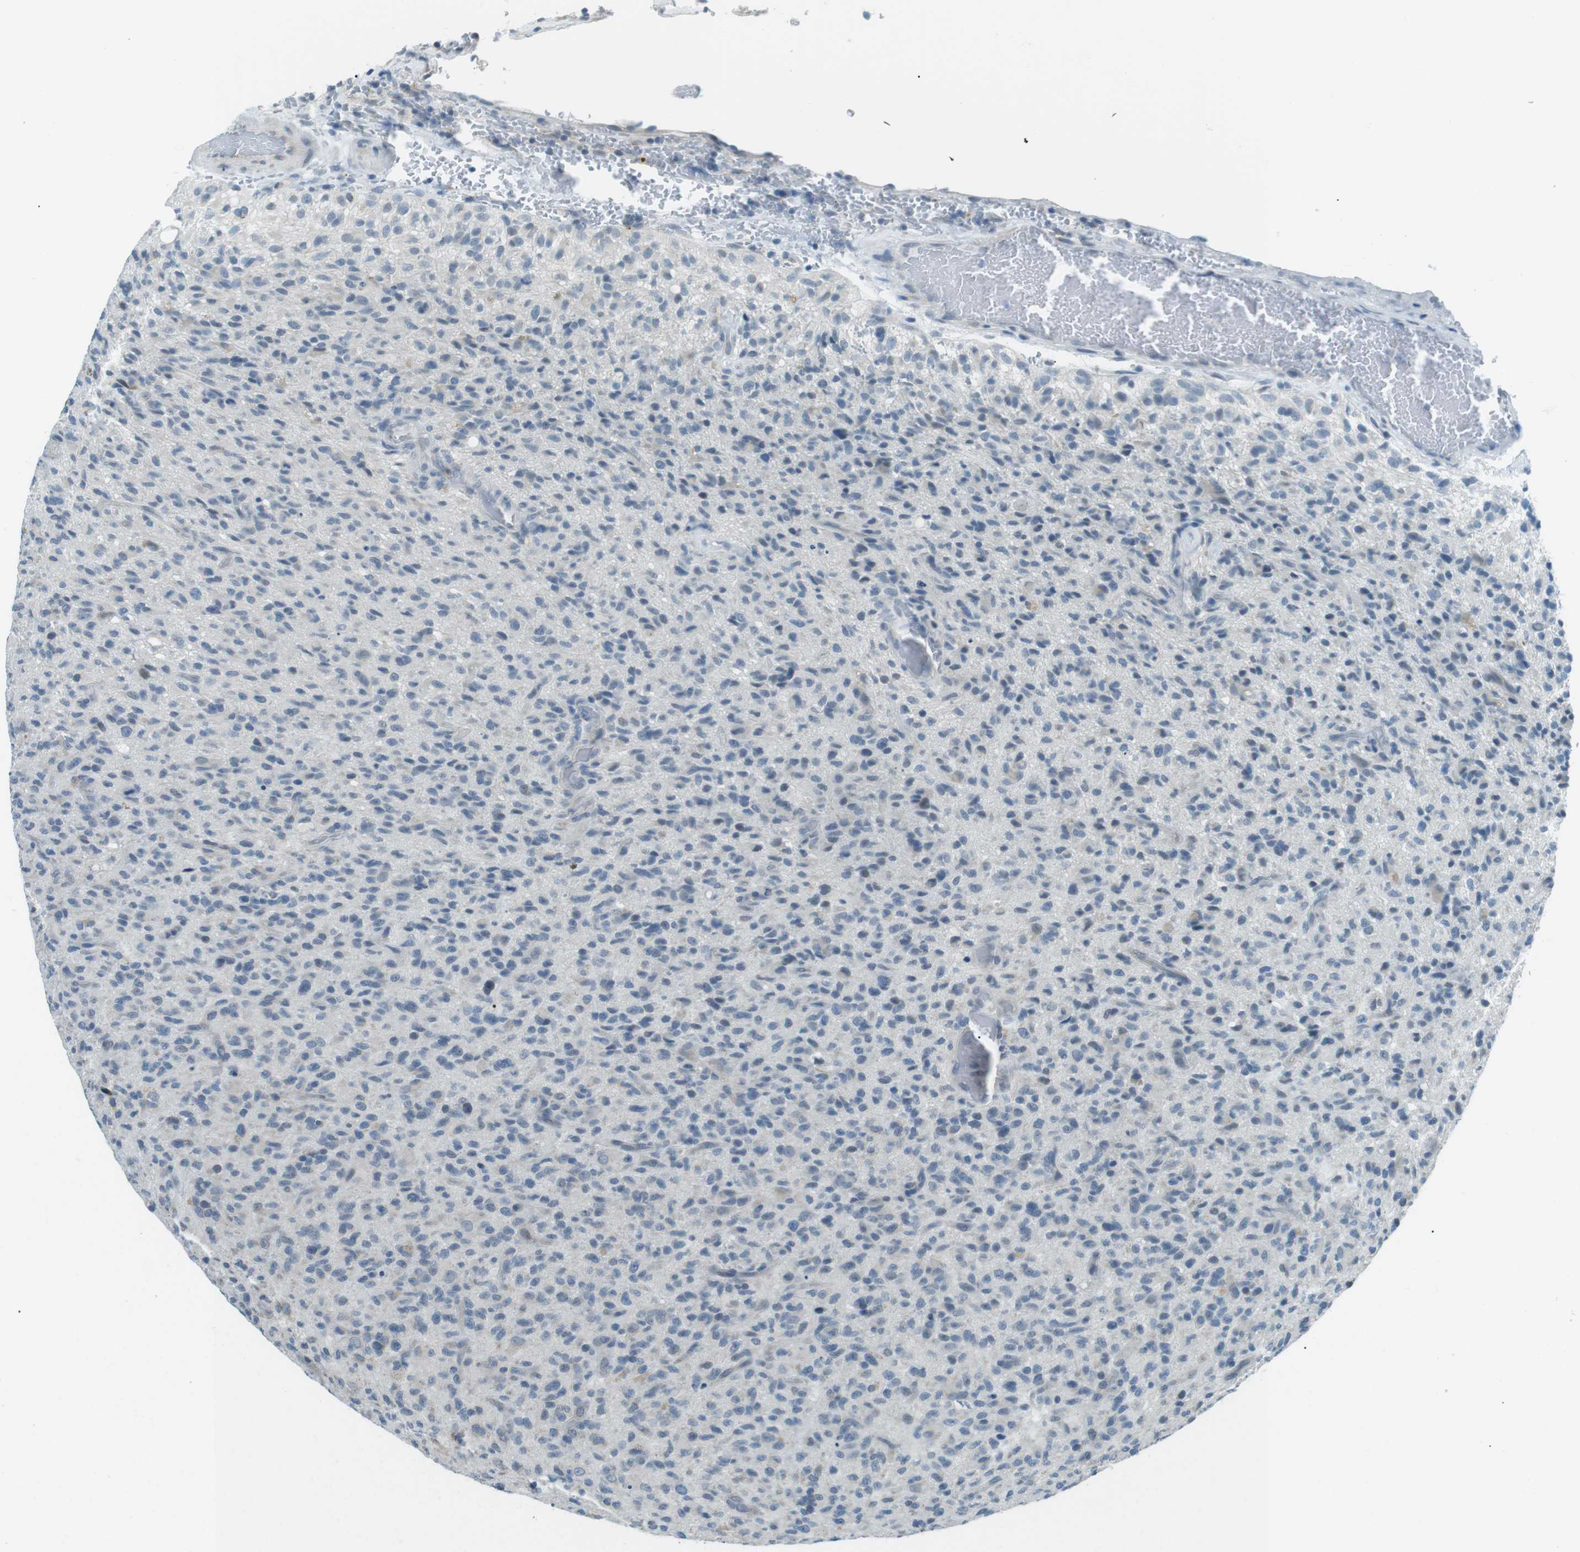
{"staining": {"intensity": "weak", "quantity": "<25%", "location": "cytoplasmic/membranous"}, "tissue": "glioma", "cell_type": "Tumor cells", "image_type": "cancer", "snomed": [{"axis": "morphology", "description": "Glioma, malignant, High grade"}, {"axis": "topography", "description": "Brain"}], "caption": "The photomicrograph exhibits no significant staining in tumor cells of glioma.", "gene": "SERPINB2", "patient": {"sex": "male", "age": 71}}